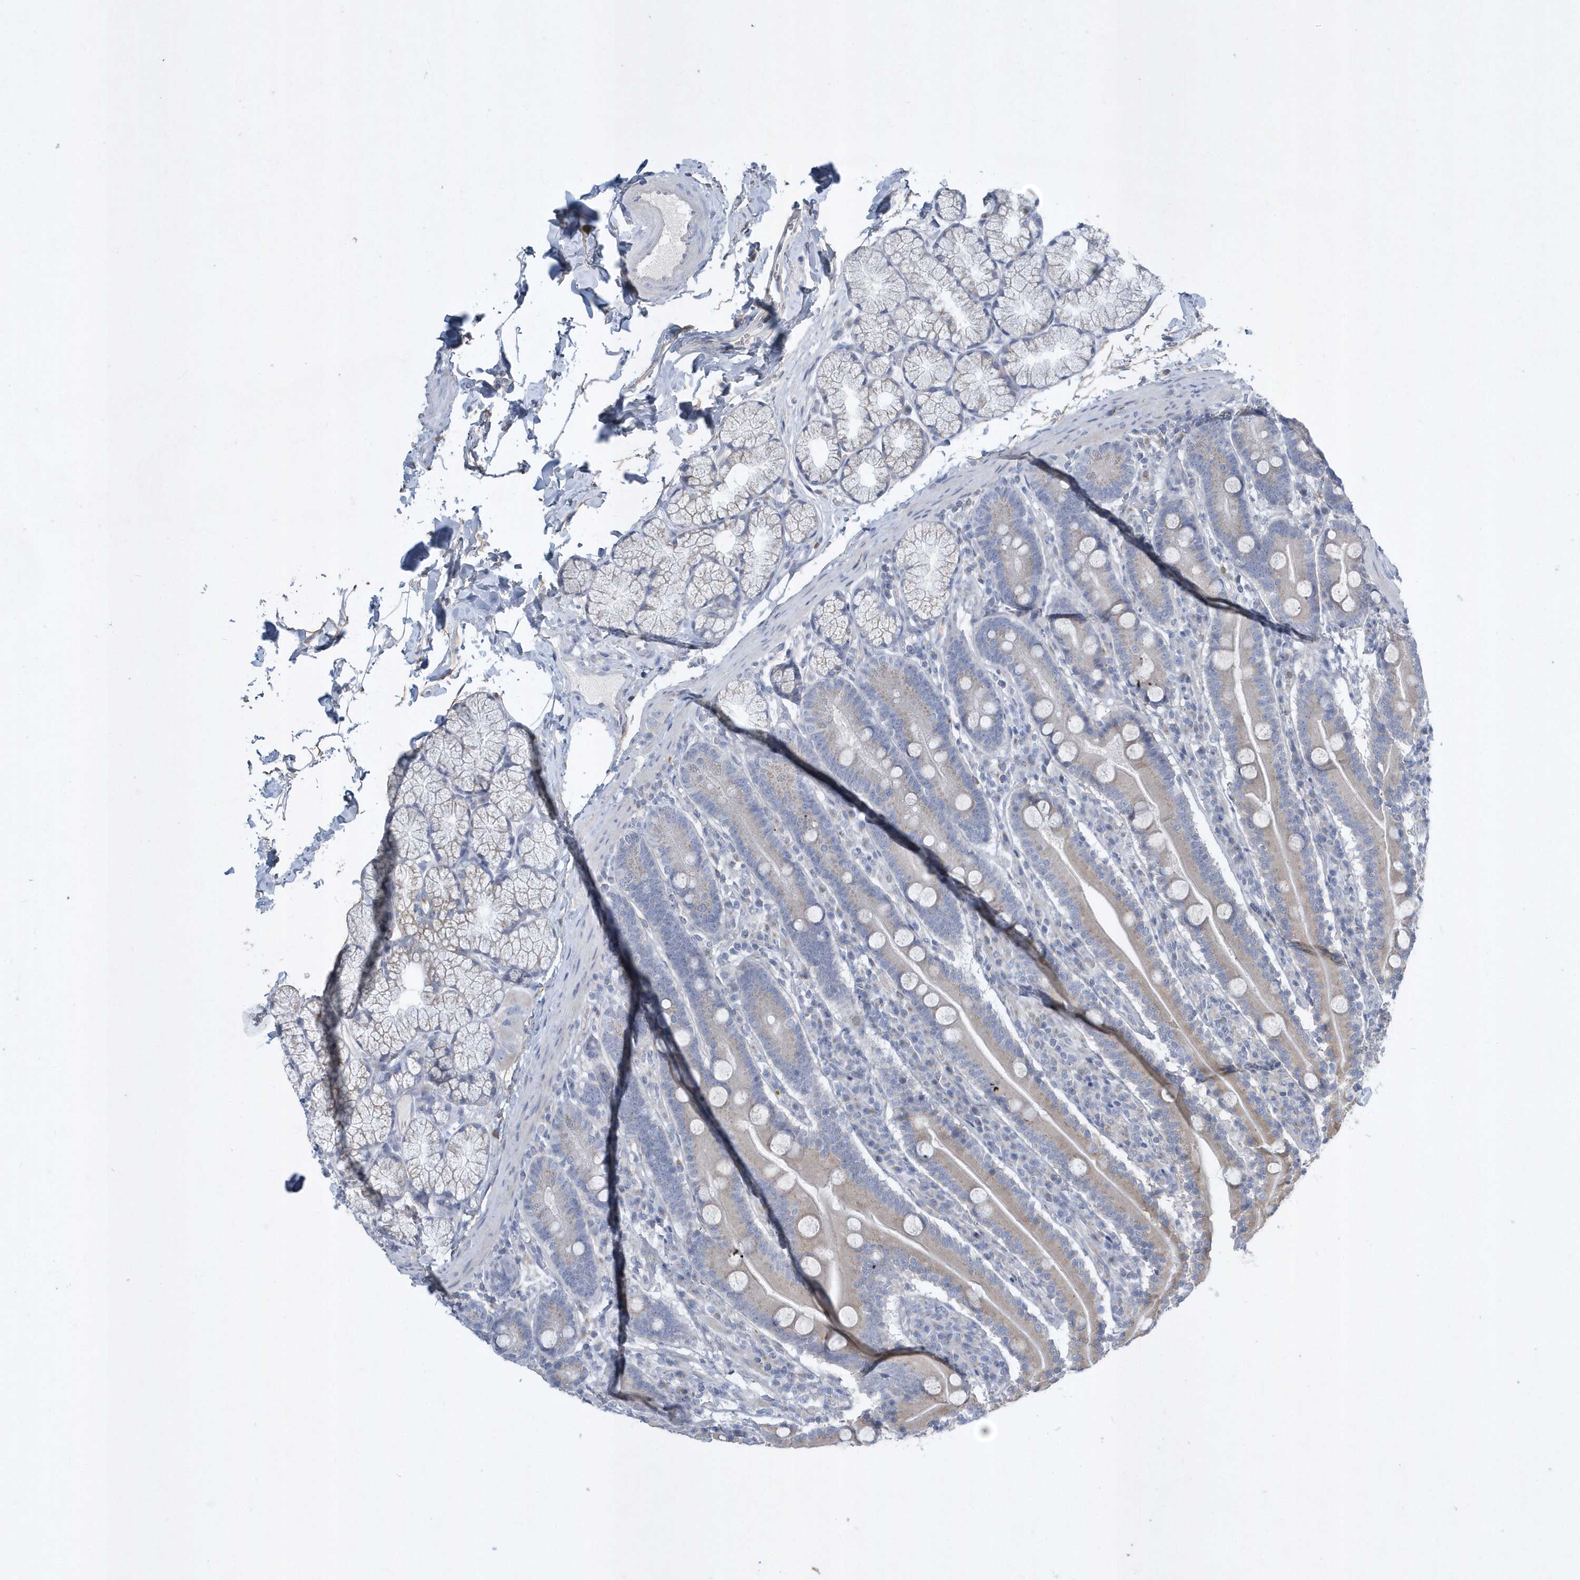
{"staining": {"intensity": "moderate", "quantity": "25%-75%", "location": "cytoplasmic/membranous"}, "tissue": "duodenum", "cell_type": "Glandular cells", "image_type": "normal", "snomed": [{"axis": "morphology", "description": "Normal tissue, NOS"}, {"axis": "topography", "description": "Duodenum"}], "caption": "This histopathology image demonstrates unremarkable duodenum stained with immunohistochemistry (IHC) to label a protein in brown. The cytoplasmic/membranous of glandular cells show moderate positivity for the protein. Nuclei are counter-stained blue.", "gene": "SPATA18", "patient": {"sex": "male", "age": 35}}